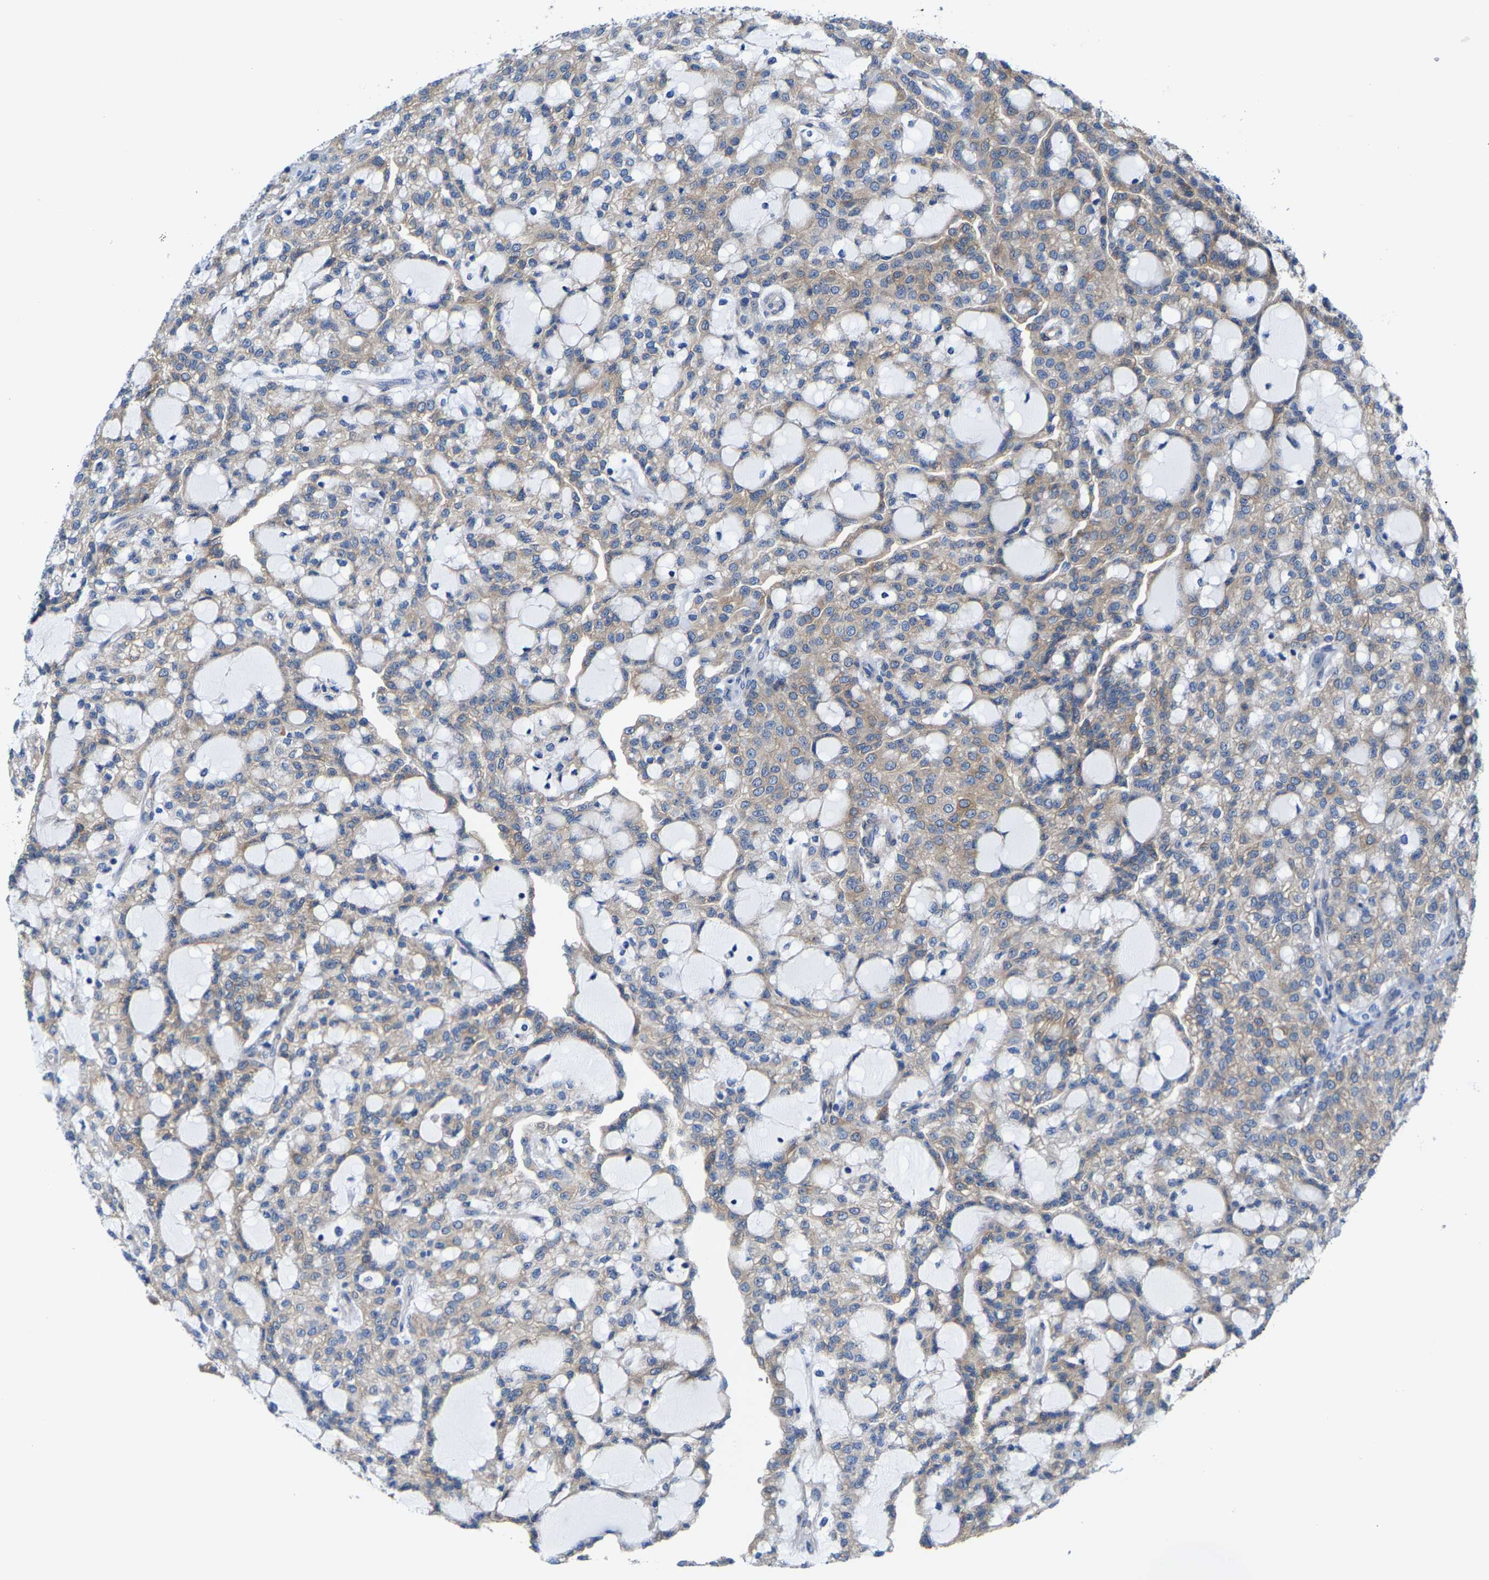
{"staining": {"intensity": "weak", "quantity": "25%-75%", "location": "cytoplasmic/membranous"}, "tissue": "renal cancer", "cell_type": "Tumor cells", "image_type": "cancer", "snomed": [{"axis": "morphology", "description": "Adenocarcinoma, NOS"}, {"axis": "topography", "description": "Kidney"}], "caption": "Adenocarcinoma (renal) stained with DAB (3,3'-diaminobenzidine) immunohistochemistry (IHC) displays low levels of weak cytoplasmic/membranous staining in approximately 25%-75% of tumor cells. The protein is stained brown, and the nuclei are stained in blue (DAB (3,3'-diaminobenzidine) IHC with brightfield microscopy, high magnification).", "gene": "DSCAM", "patient": {"sex": "male", "age": 63}}